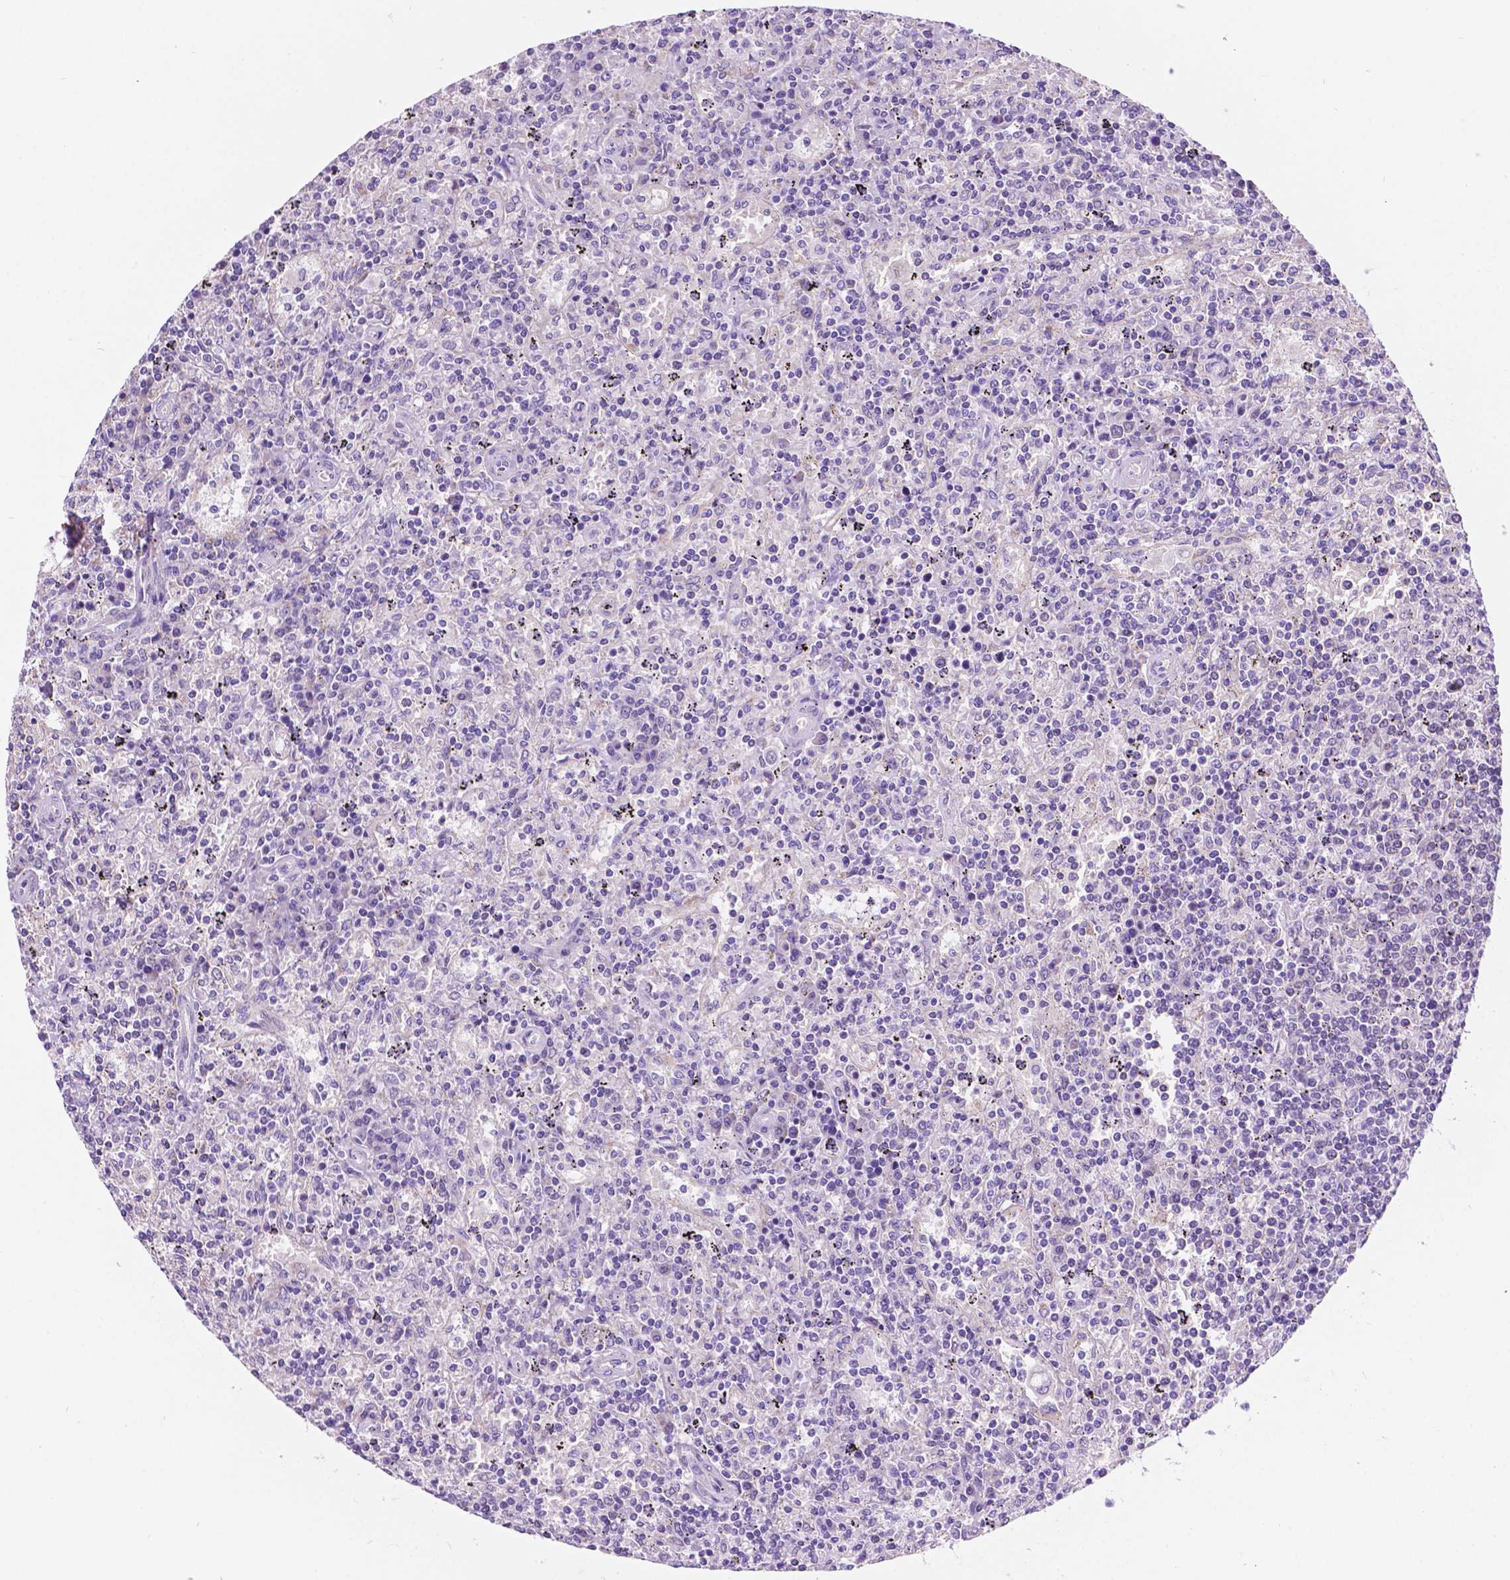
{"staining": {"intensity": "negative", "quantity": "none", "location": "none"}, "tissue": "lymphoma", "cell_type": "Tumor cells", "image_type": "cancer", "snomed": [{"axis": "morphology", "description": "Malignant lymphoma, non-Hodgkin's type, Low grade"}, {"axis": "topography", "description": "Spleen"}], "caption": "Tumor cells show no significant positivity in malignant lymphoma, non-Hodgkin's type (low-grade).", "gene": "TRPV5", "patient": {"sex": "male", "age": 62}}